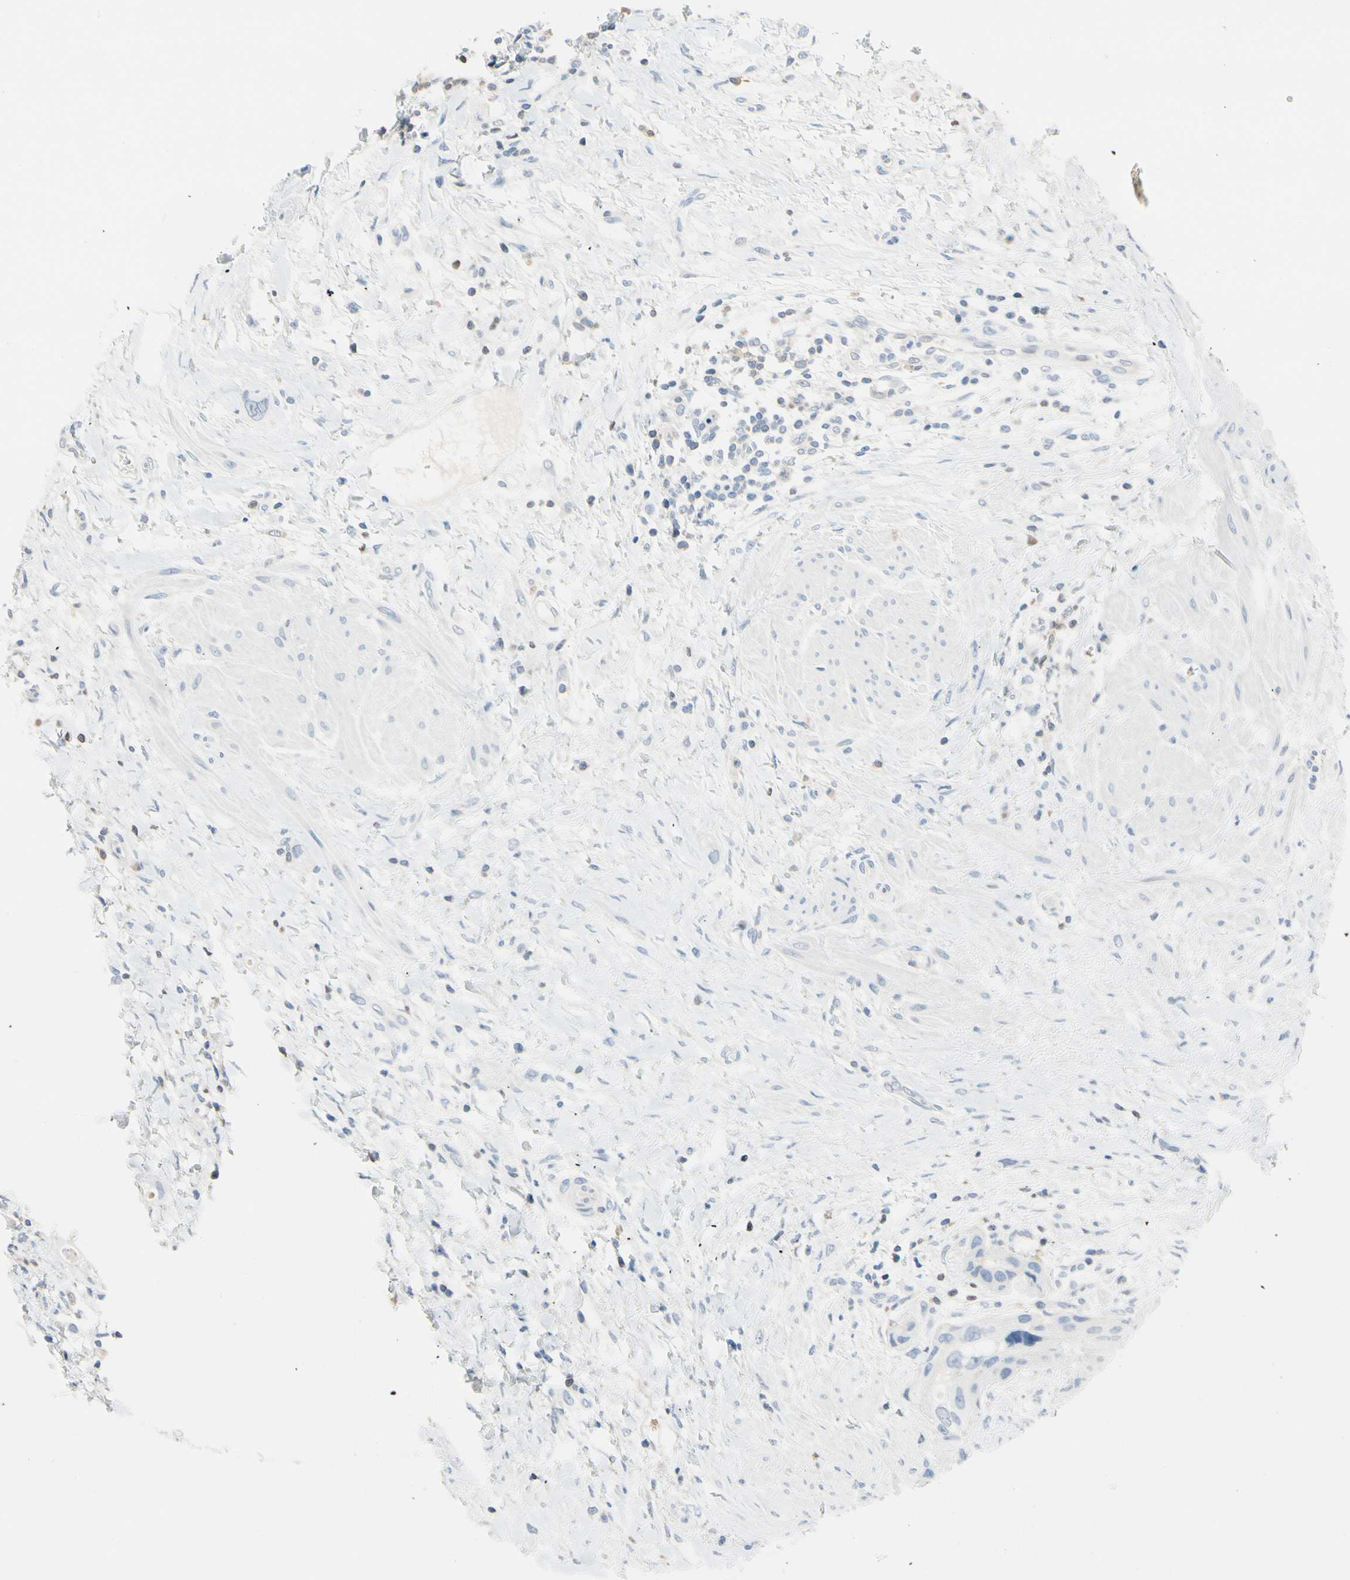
{"staining": {"intensity": "negative", "quantity": "none", "location": "none"}, "tissue": "urothelial cancer", "cell_type": "Tumor cells", "image_type": "cancer", "snomed": [{"axis": "morphology", "description": "Urothelial carcinoma, High grade"}, {"axis": "topography", "description": "Urinary bladder"}], "caption": "An immunohistochemistry (IHC) image of urothelial cancer is shown. There is no staining in tumor cells of urothelial cancer. (DAB immunohistochemistry with hematoxylin counter stain).", "gene": "NFATC2", "patient": {"sex": "female", "age": 56}}